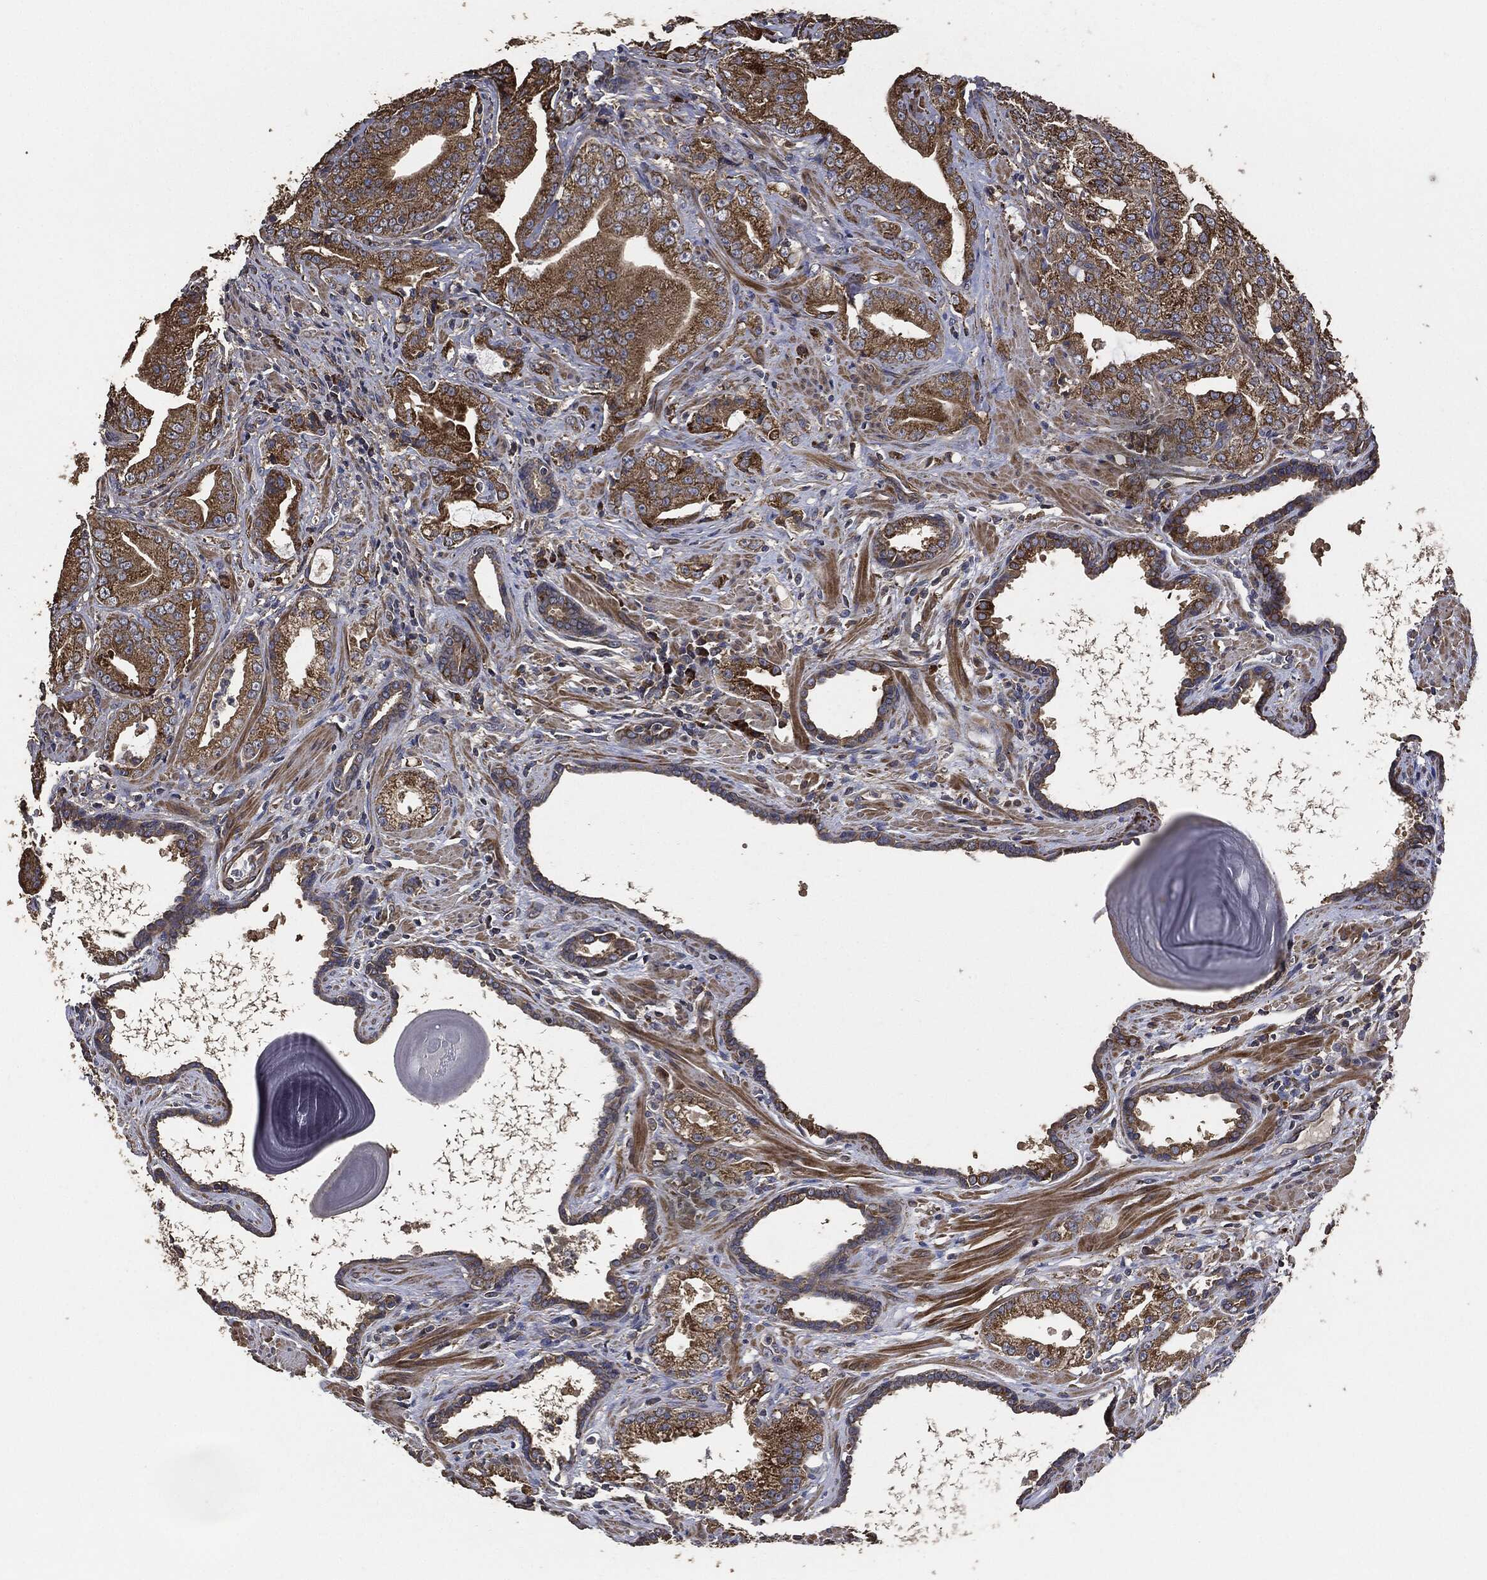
{"staining": {"intensity": "strong", "quantity": "25%-75%", "location": "cytoplasmic/membranous"}, "tissue": "prostate cancer", "cell_type": "Tumor cells", "image_type": "cancer", "snomed": [{"axis": "morphology", "description": "Adenocarcinoma, Low grade"}, {"axis": "topography", "description": "Prostate"}], "caption": "Prostate cancer (low-grade adenocarcinoma) stained for a protein (brown) displays strong cytoplasmic/membranous positive expression in about 25%-75% of tumor cells.", "gene": "STK3", "patient": {"sex": "male", "age": 62}}